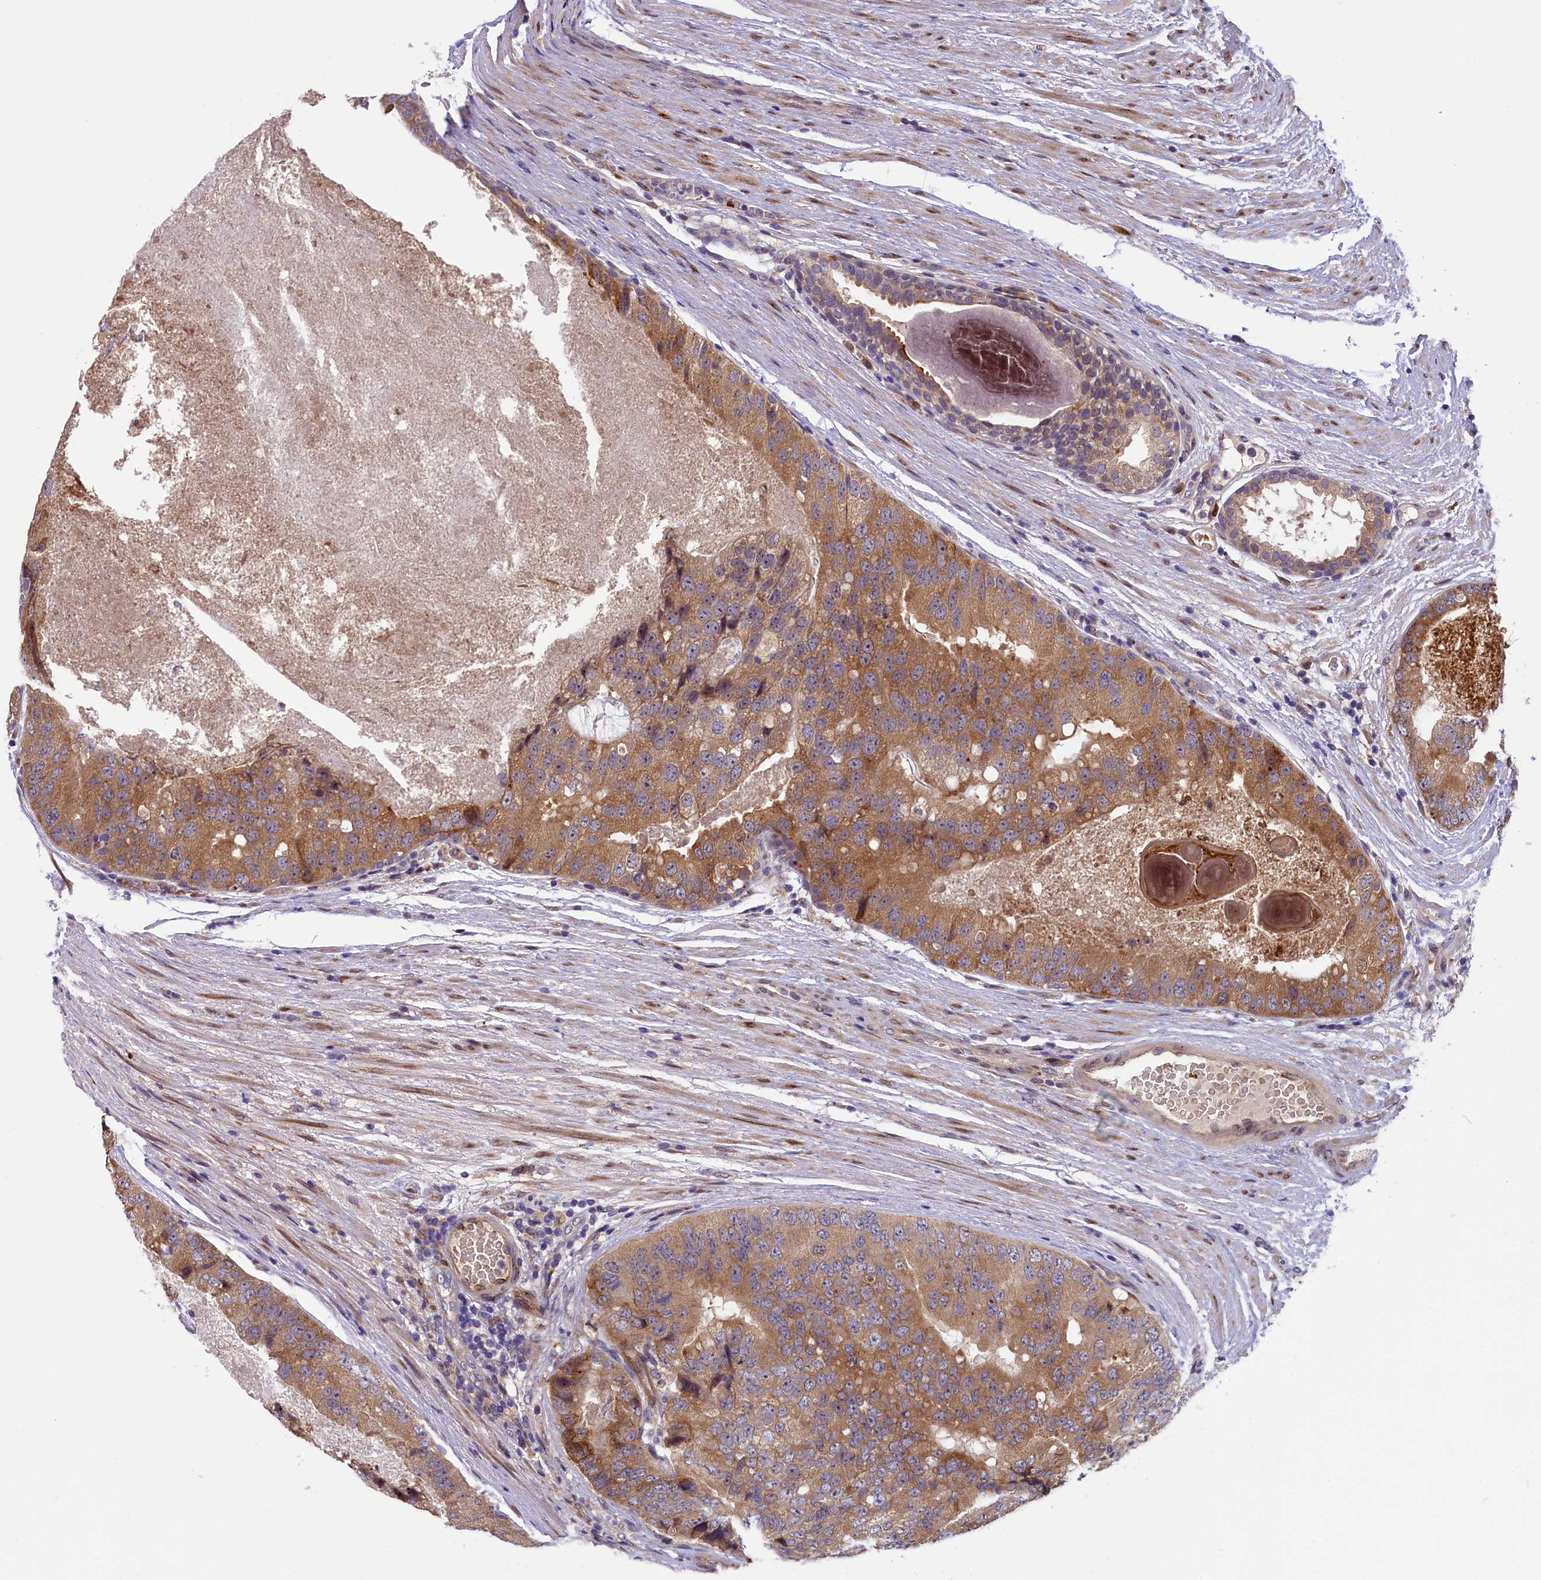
{"staining": {"intensity": "moderate", "quantity": ">75%", "location": "cytoplasmic/membranous"}, "tissue": "prostate cancer", "cell_type": "Tumor cells", "image_type": "cancer", "snomed": [{"axis": "morphology", "description": "Adenocarcinoma, High grade"}, {"axis": "topography", "description": "Prostate"}], "caption": "Immunohistochemical staining of prostate cancer shows moderate cytoplasmic/membranous protein staining in about >75% of tumor cells.", "gene": "CCDC9B", "patient": {"sex": "male", "age": 70}}